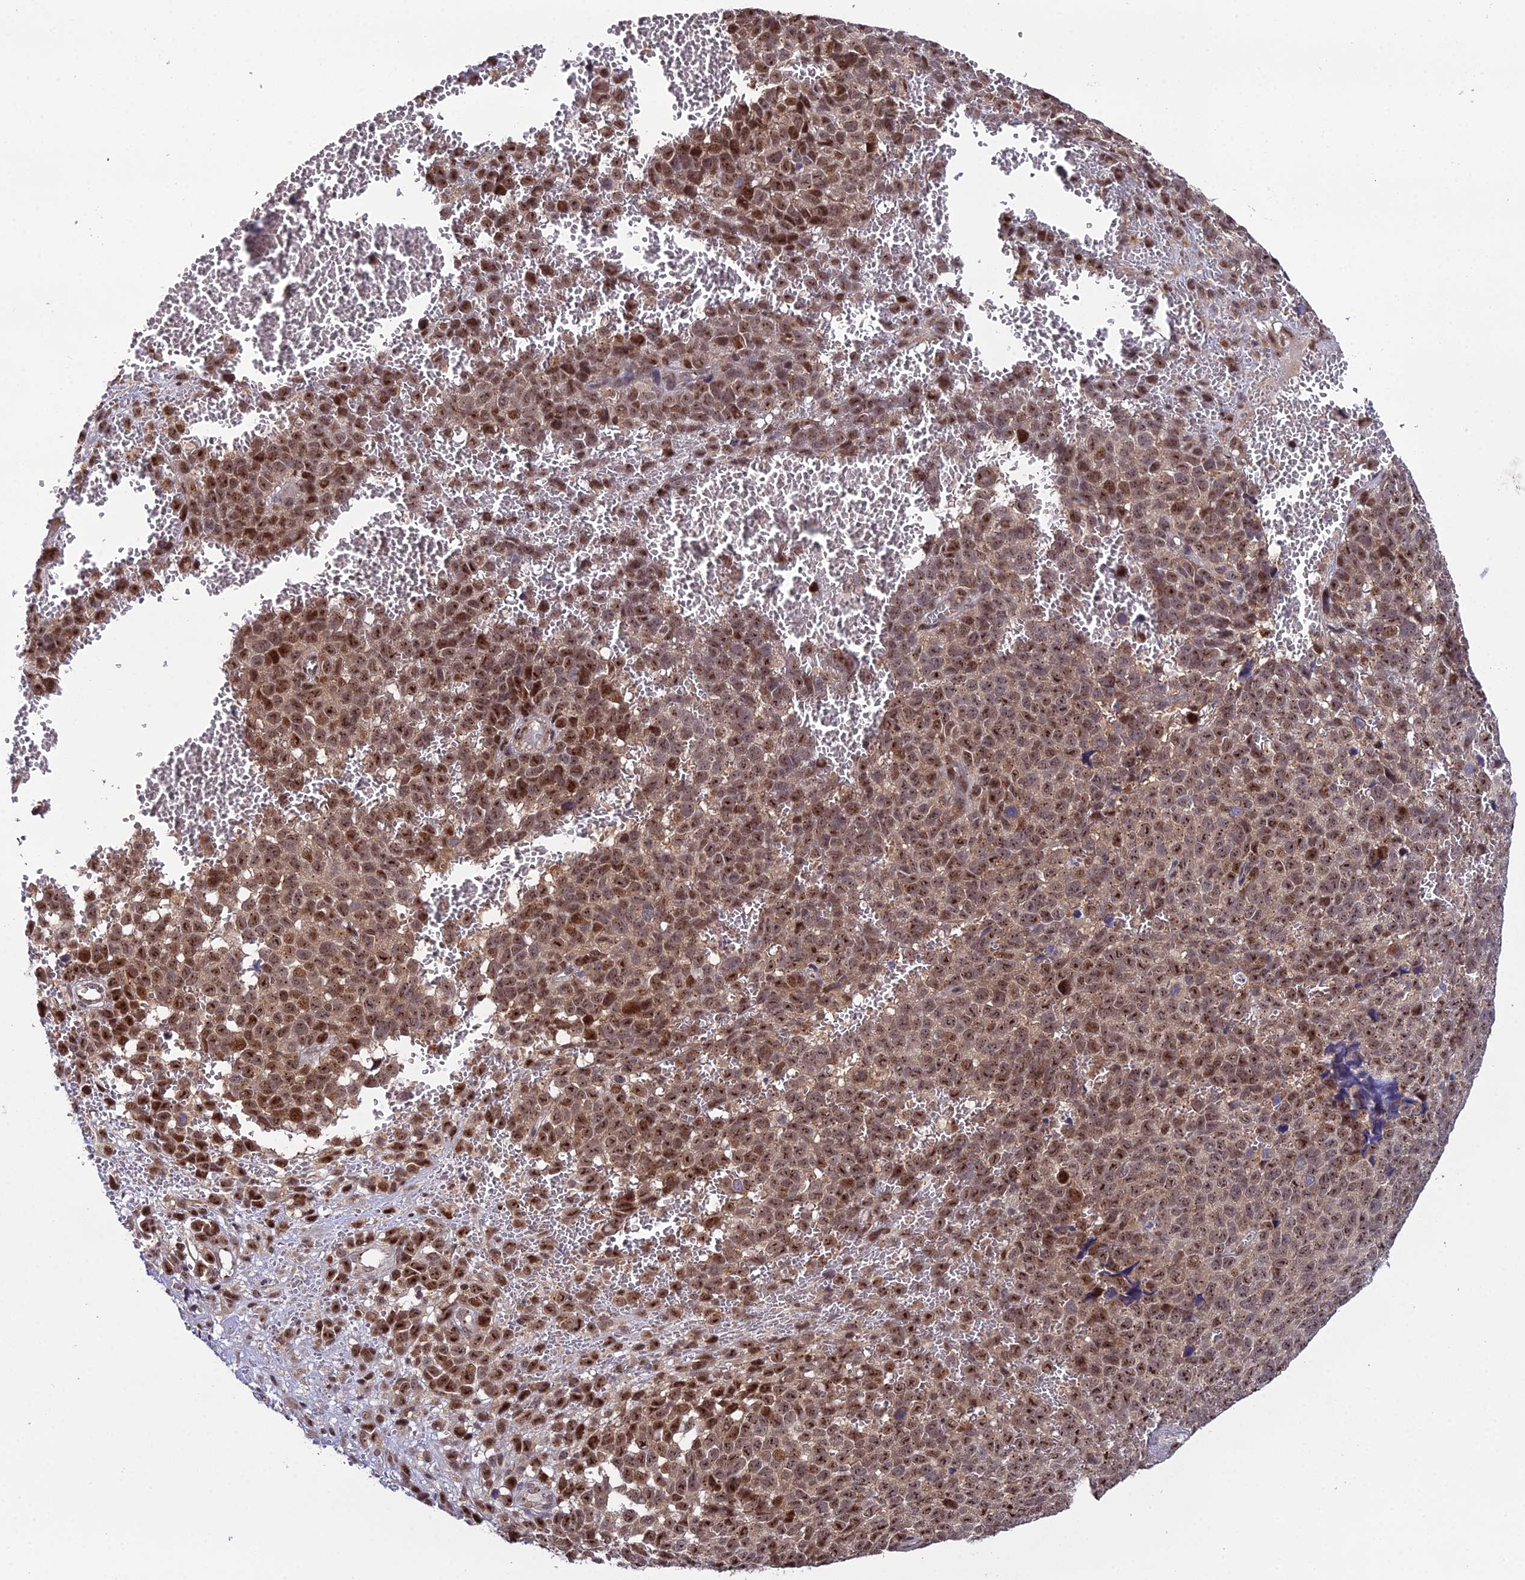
{"staining": {"intensity": "moderate", "quantity": ">75%", "location": "nuclear"}, "tissue": "melanoma", "cell_type": "Tumor cells", "image_type": "cancer", "snomed": [{"axis": "morphology", "description": "Malignant melanoma, NOS"}, {"axis": "topography", "description": "Nose, NOS"}], "caption": "This is a histology image of immunohistochemistry staining of malignant melanoma, which shows moderate expression in the nuclear of tumor cells.", "gene": "ARL2", "patient": {"sex": "female", "age": 48}}